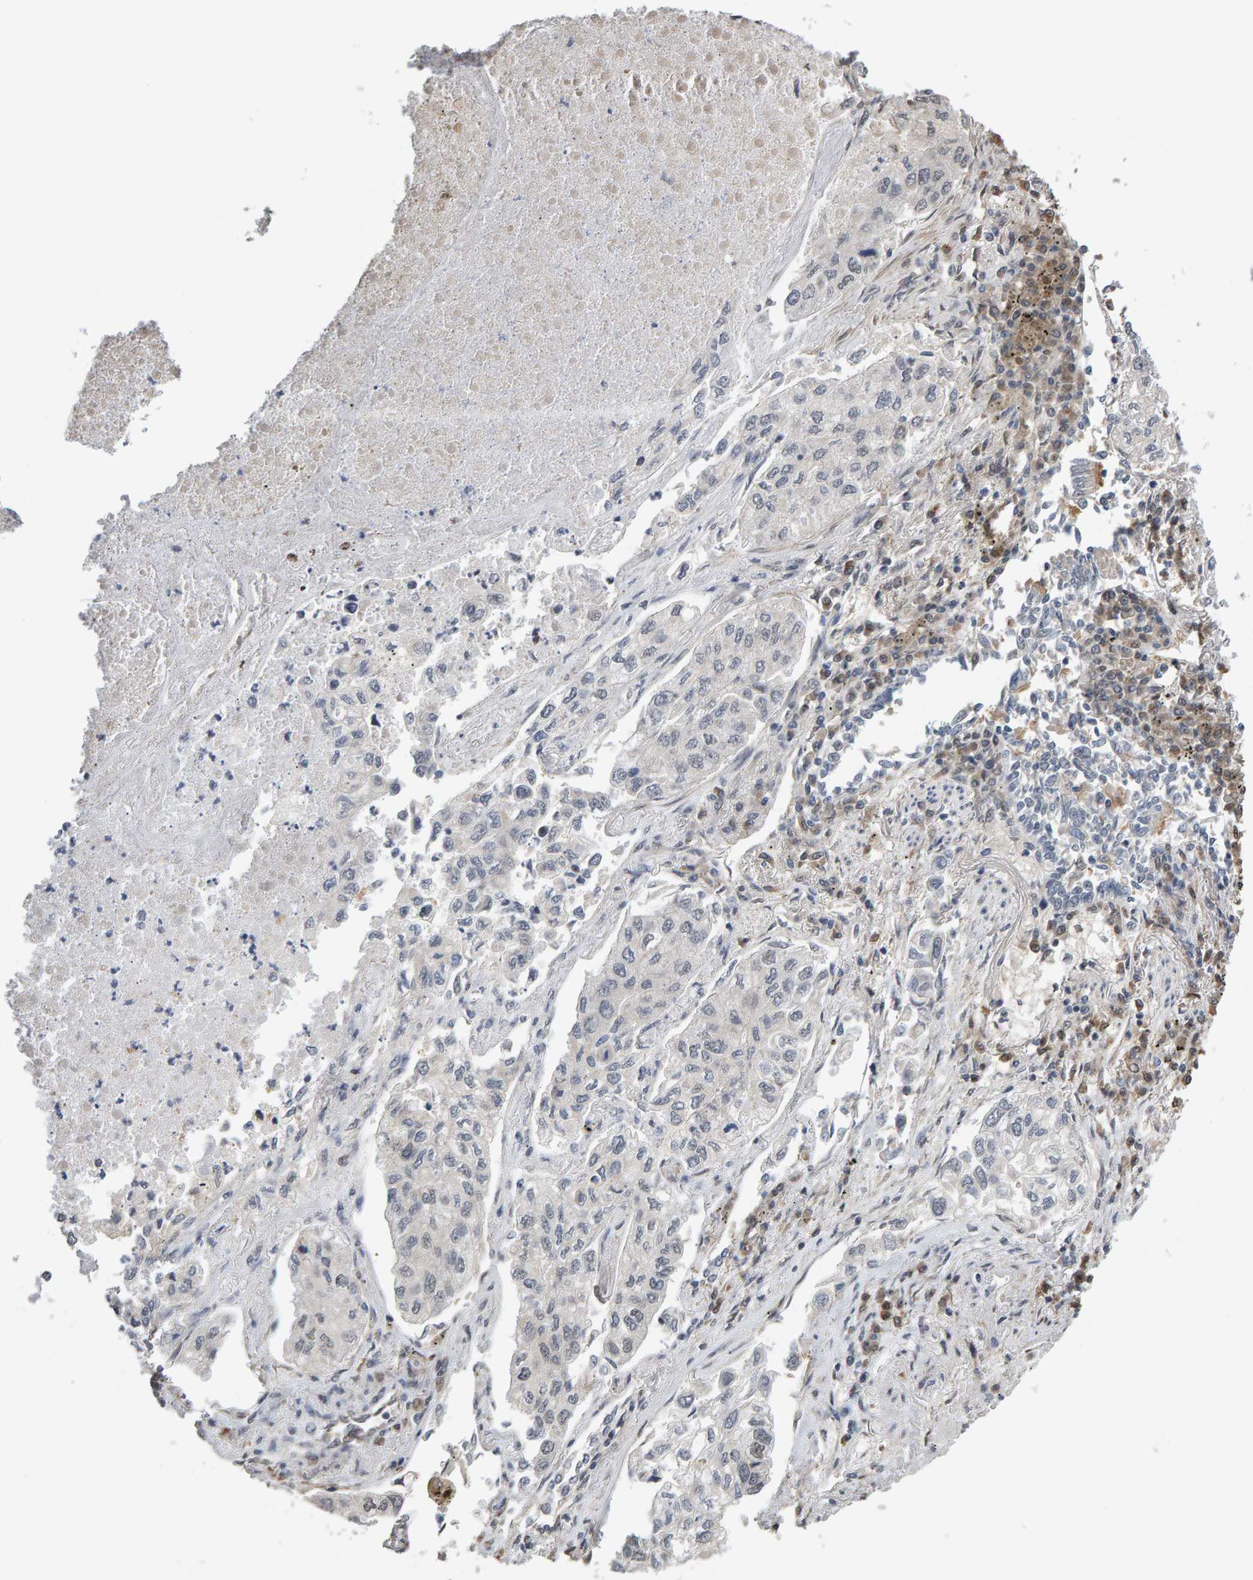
{"staining": {"intensity": "negative", "quantity": "none", "location": "none"}, "tissue": "lung cancer", "cell_type": "Tumor cells", "image_type": "cancer", "snomed": [{"axis": "morphology", "description": "Inflammation, NOS"}, {"axis": "morphology", "description": "Adenocarcinoma, NOS"}, {"axis": "topography", "description": "Lung"}], "caption": "DAB (3,3'-diaminobenzidine) immunohistochemical staining of lung adenocarcinoma exhibits no significant staining in tumor cells. Brightfield microscopy of immunohistochemistry (IHC) stained with DAB (3,3'-diaminobenzidine) (brown) and hematoxylin (blue), captured at high magnification.", "gene": "COASY", "patient": {"sex": "male", "age": 63}}